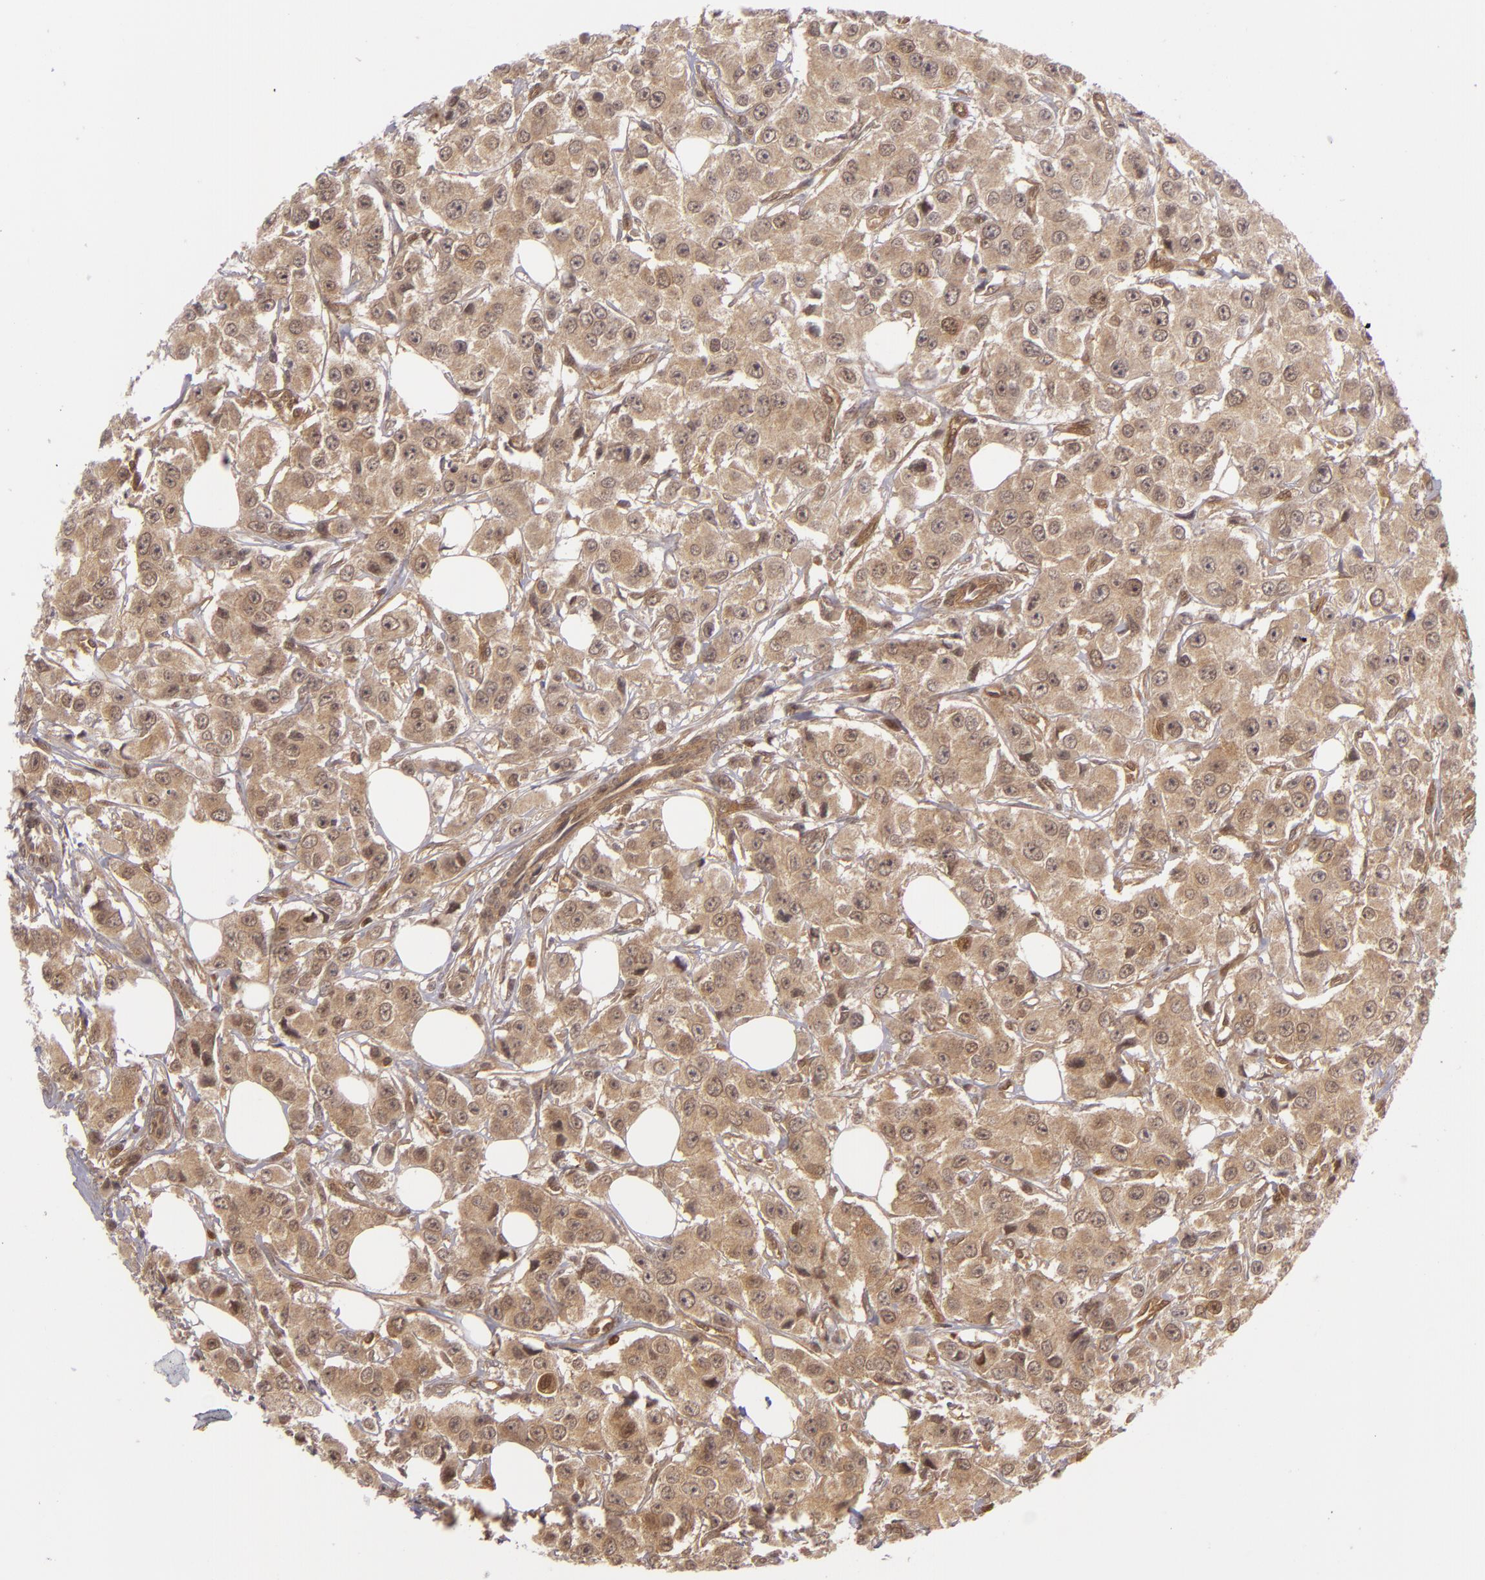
{"staining": {"intensity": "weak", "quantity": ">75%", "location": "cytoplasmic/membranous"}, "tissue": "breast cancer", "cell_type": "Tumor cells", "image_type": "cancer", "snomed": [{"axis": "morphology", "description": "Duct carcinoma"}, {"axis": "topography", "description": "Breast"}], "caption": "Protein expression analysis of human breast cancer (intraductal carcinoma) reveals weak cytoplasmic/membranous staining in about >75% of tumor cells.", "gene": "ZBTB33", "patient": {"sex": "female", "age": 58}}